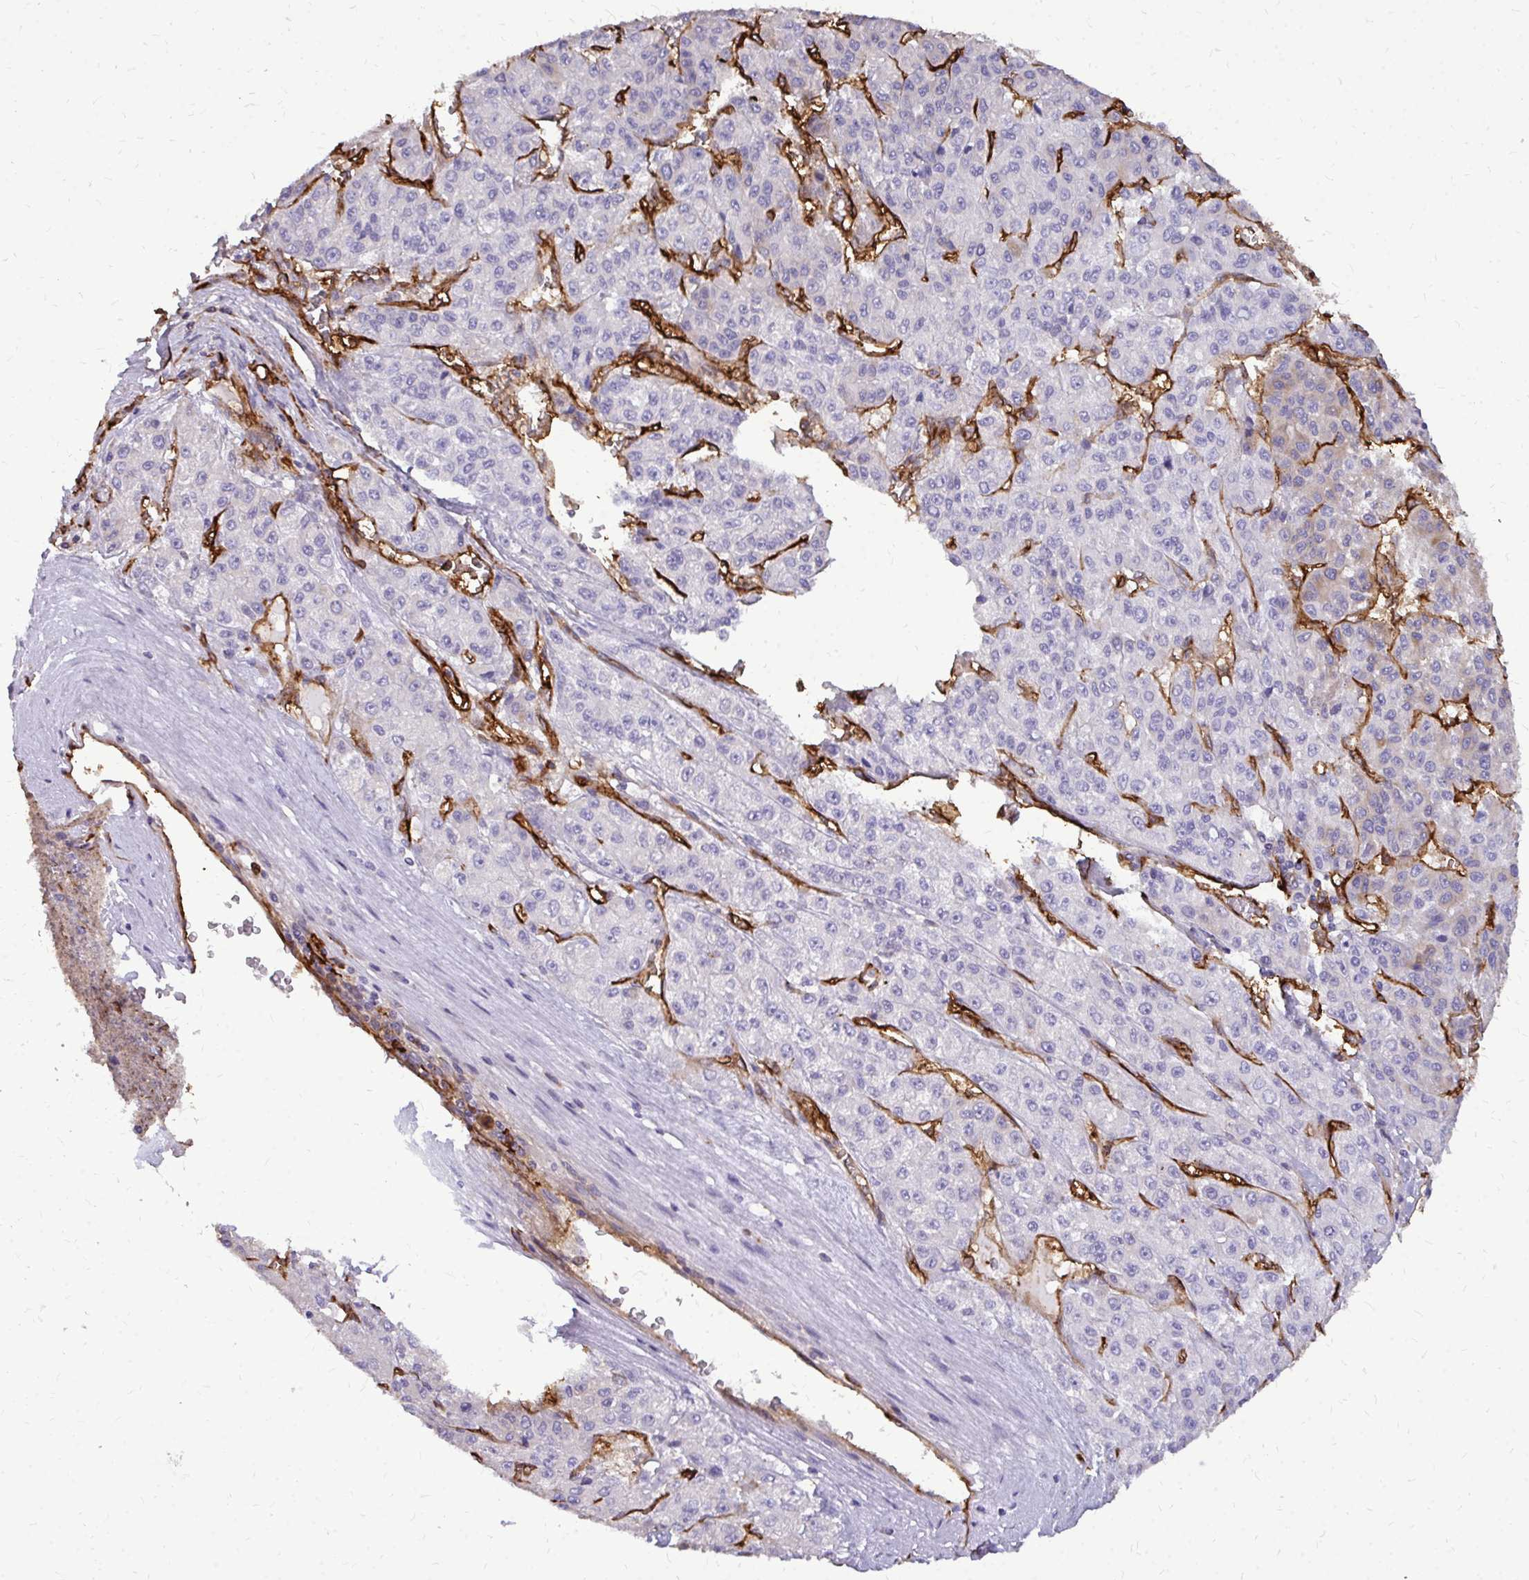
{"staining": {"intensity": "negative", "quantity": "none", "location": "none"}, "tissue": "liver cancer", "cell_type": "Tumor cells", "image_type": "cancer", "snomed": [{"axis": "morphology", "description": "Carcinoma, Hepatocellular, NOS"}, {"axis": "topography", "description": "Liver"}], "caption": "A histopathology image of human liver cancer is negative for staining in tumor cells.", "gene": "MARCKSL1", "patient": {"sex": "male", "age": 70}}